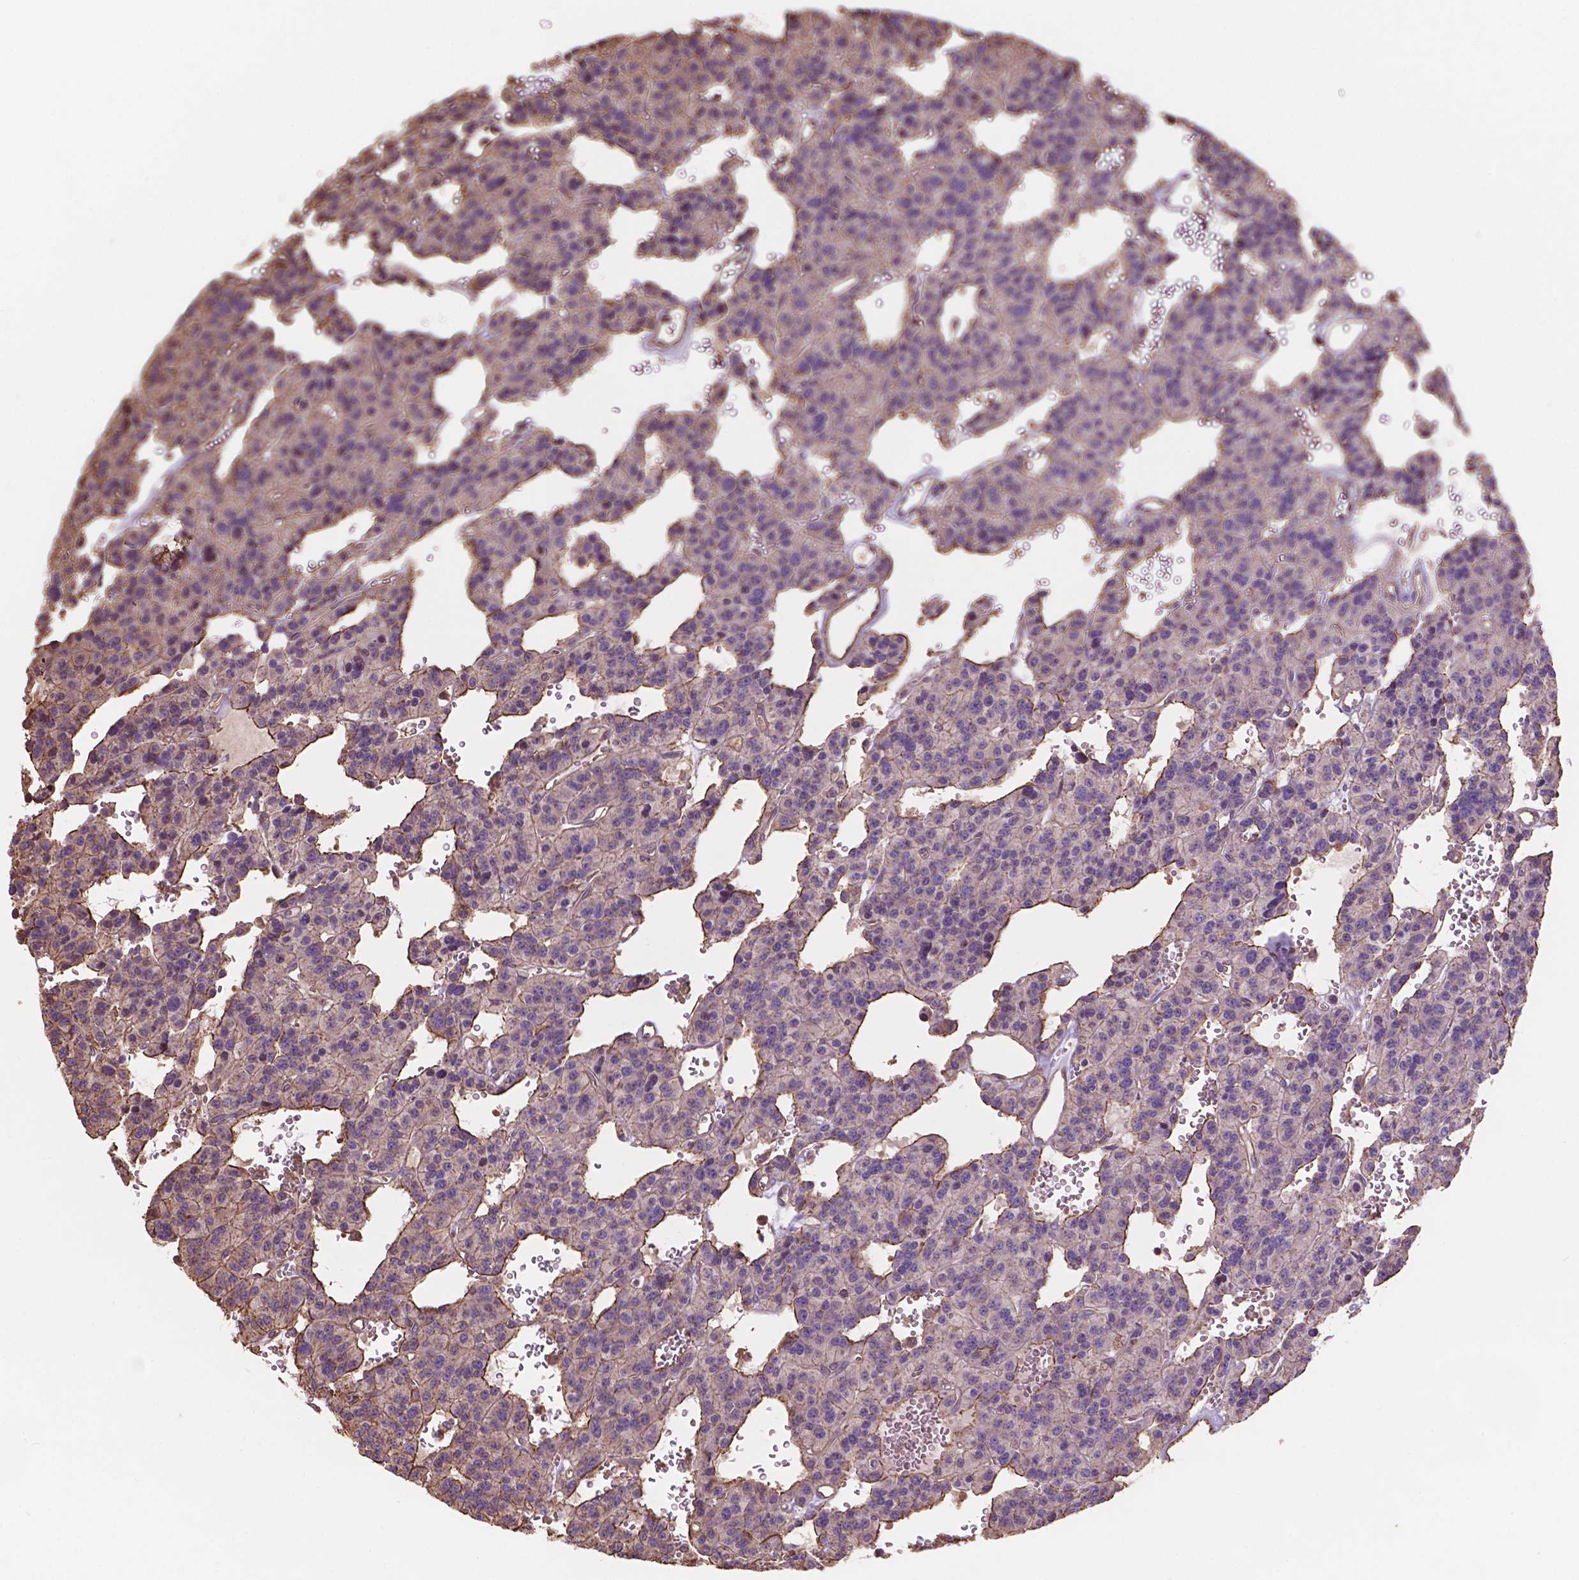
{"staining": {"intensity": "moderate", "quantity": "<25%", "location": "cytoplasmic/membranous"}, "tissue": "carcinoid", "cell_type": "Tumor cells", "image_type": "cancer", "snomed": [{"axis": "morphology", "description": "Carcinoid, malignant, NOS"}, {"axis": "topography", "description": "Lung"}], "caption": "Protein staining by immunohistochemistry shows moderate cytoplasmic/membranous expression in approximately <25% of tumor cells in carcinoid.", "gene": "NIPA2", "patient": {"sex": "female", "age": 71}}